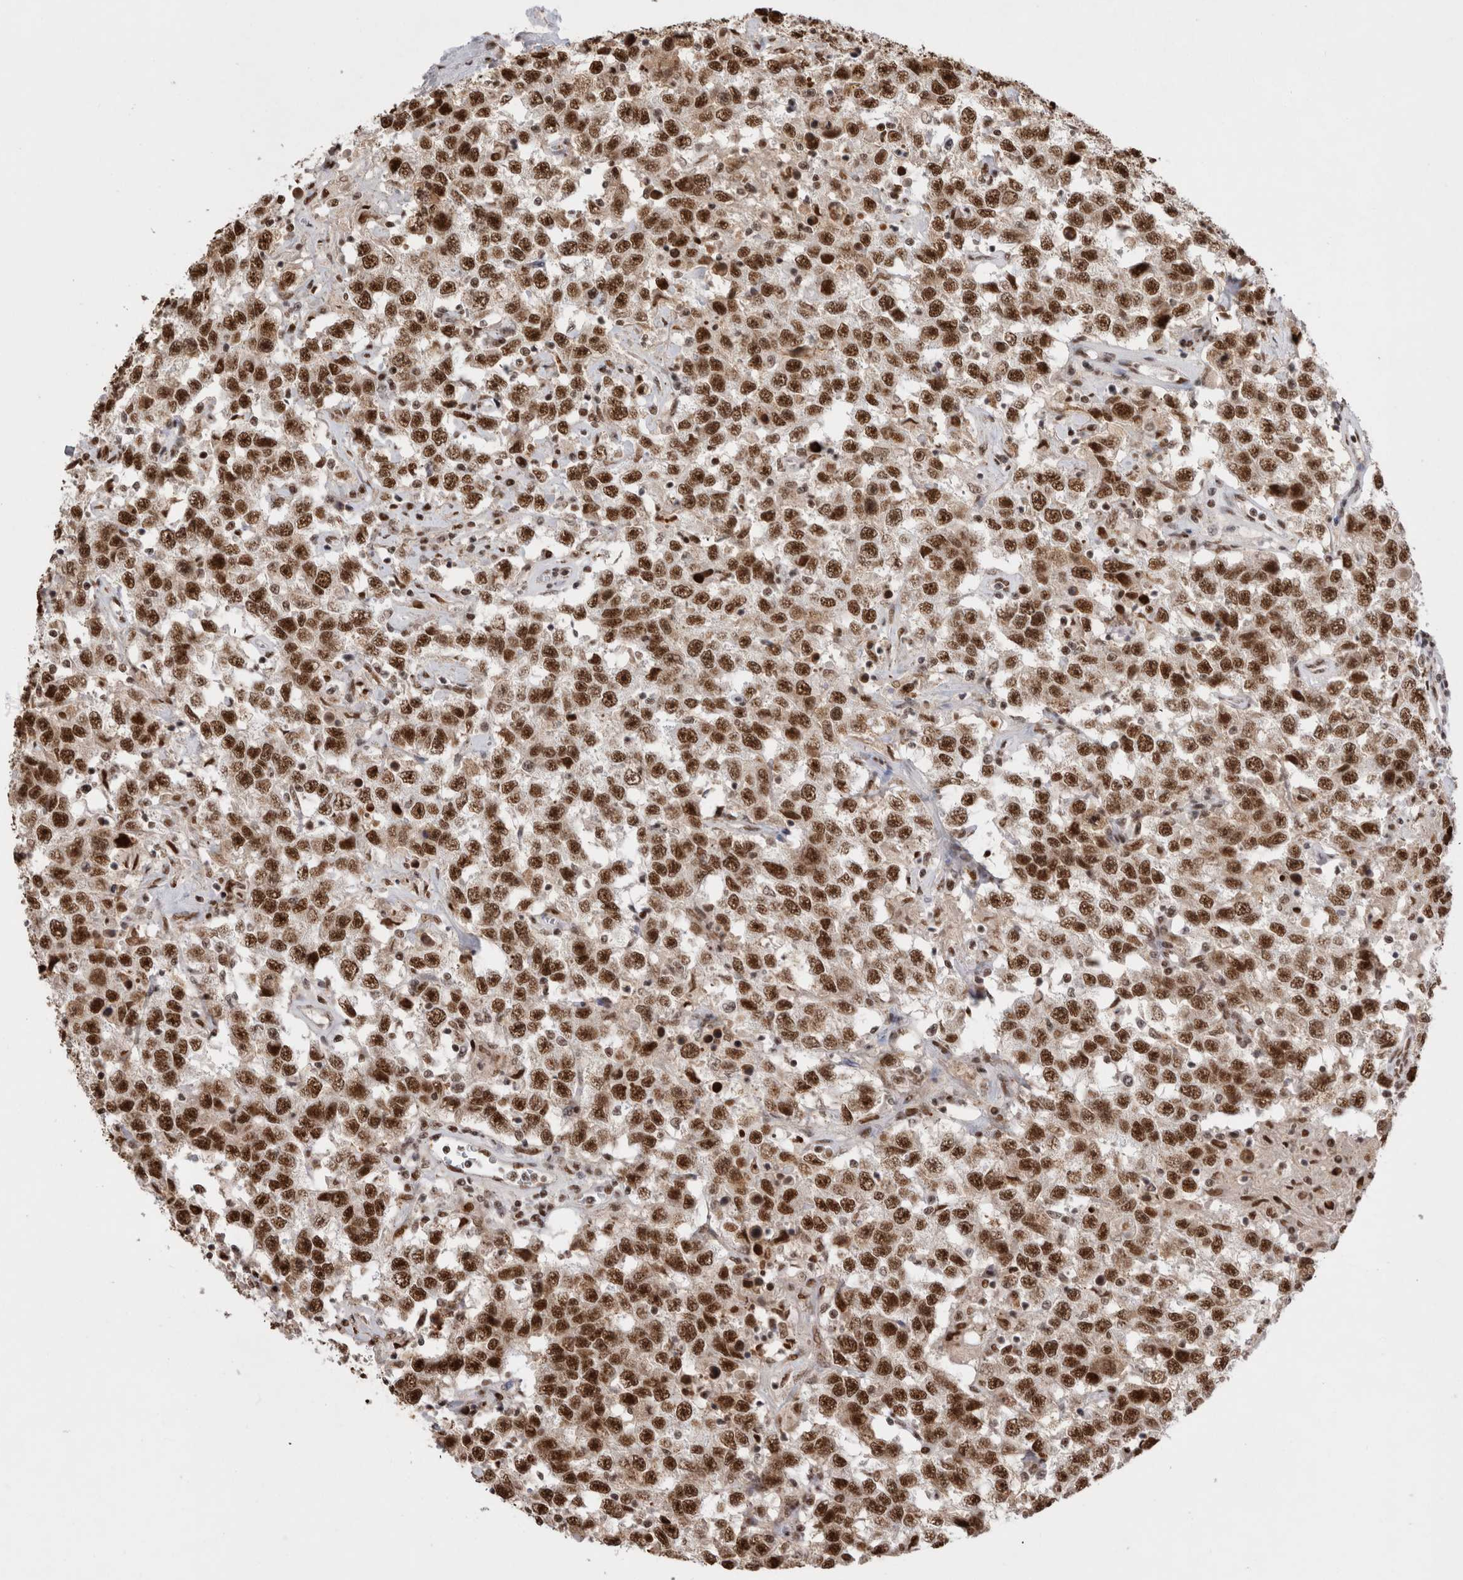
{"staining": {"intensity": "strong", "quantity": ">75%", "location": "nuclear"}, "tissue": "testis cancer", "cell_type": "Tumor cells", "image_type": "cancer", "snomed": [{"axis": "morphology", "description": "Seminoma, NOS"}, {"axis": "topography", "description": "Testis"}], "caption": "A brown stain shows strong nuclear expression of a protein in human testis cancer (seminoma) tumor cells.", "gene": "EYA2", "patient": {"sex": "male", "age": 41}}